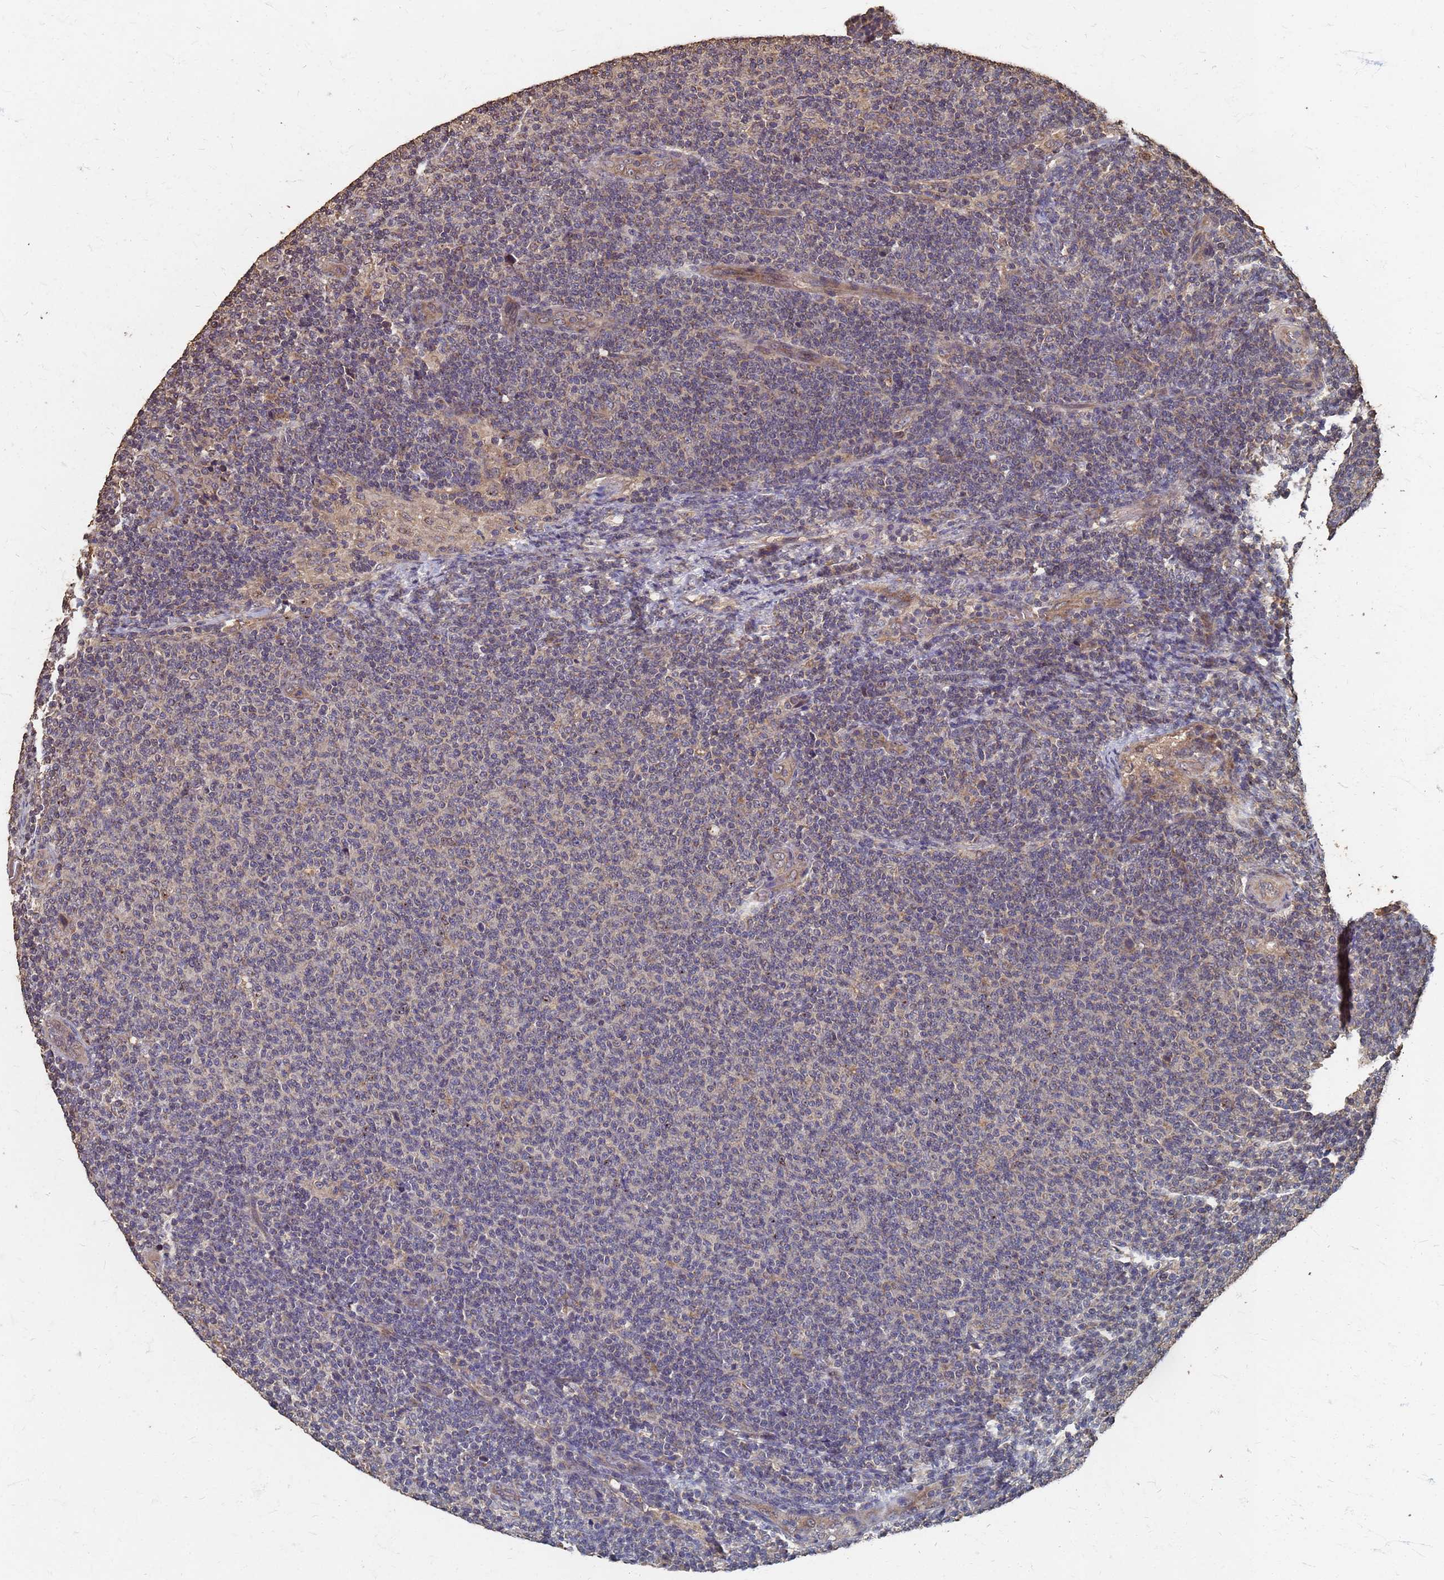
{"staining": {"intensity": "weak", "quantity": "<25%", "location": "cytoplasmic/membranous"}, "tissue": "lymphoma", "cell_type": "Tumor cells", "image_type": "cancer", "snomed": [{"axis": "morphology", "description": "Malignant lymphoma, non-Hodgkin's type, Low grade"}, {"axis": "topography", "description": "Lymph node"}], "caption": "Immunohistochemical staining of human malignant lymphoma, non-Hodgkin's type (low-grade) displays no significant expression in tumor cells.", "gene": "DPH5", "patient": {"sex": "male", "age": 66}}